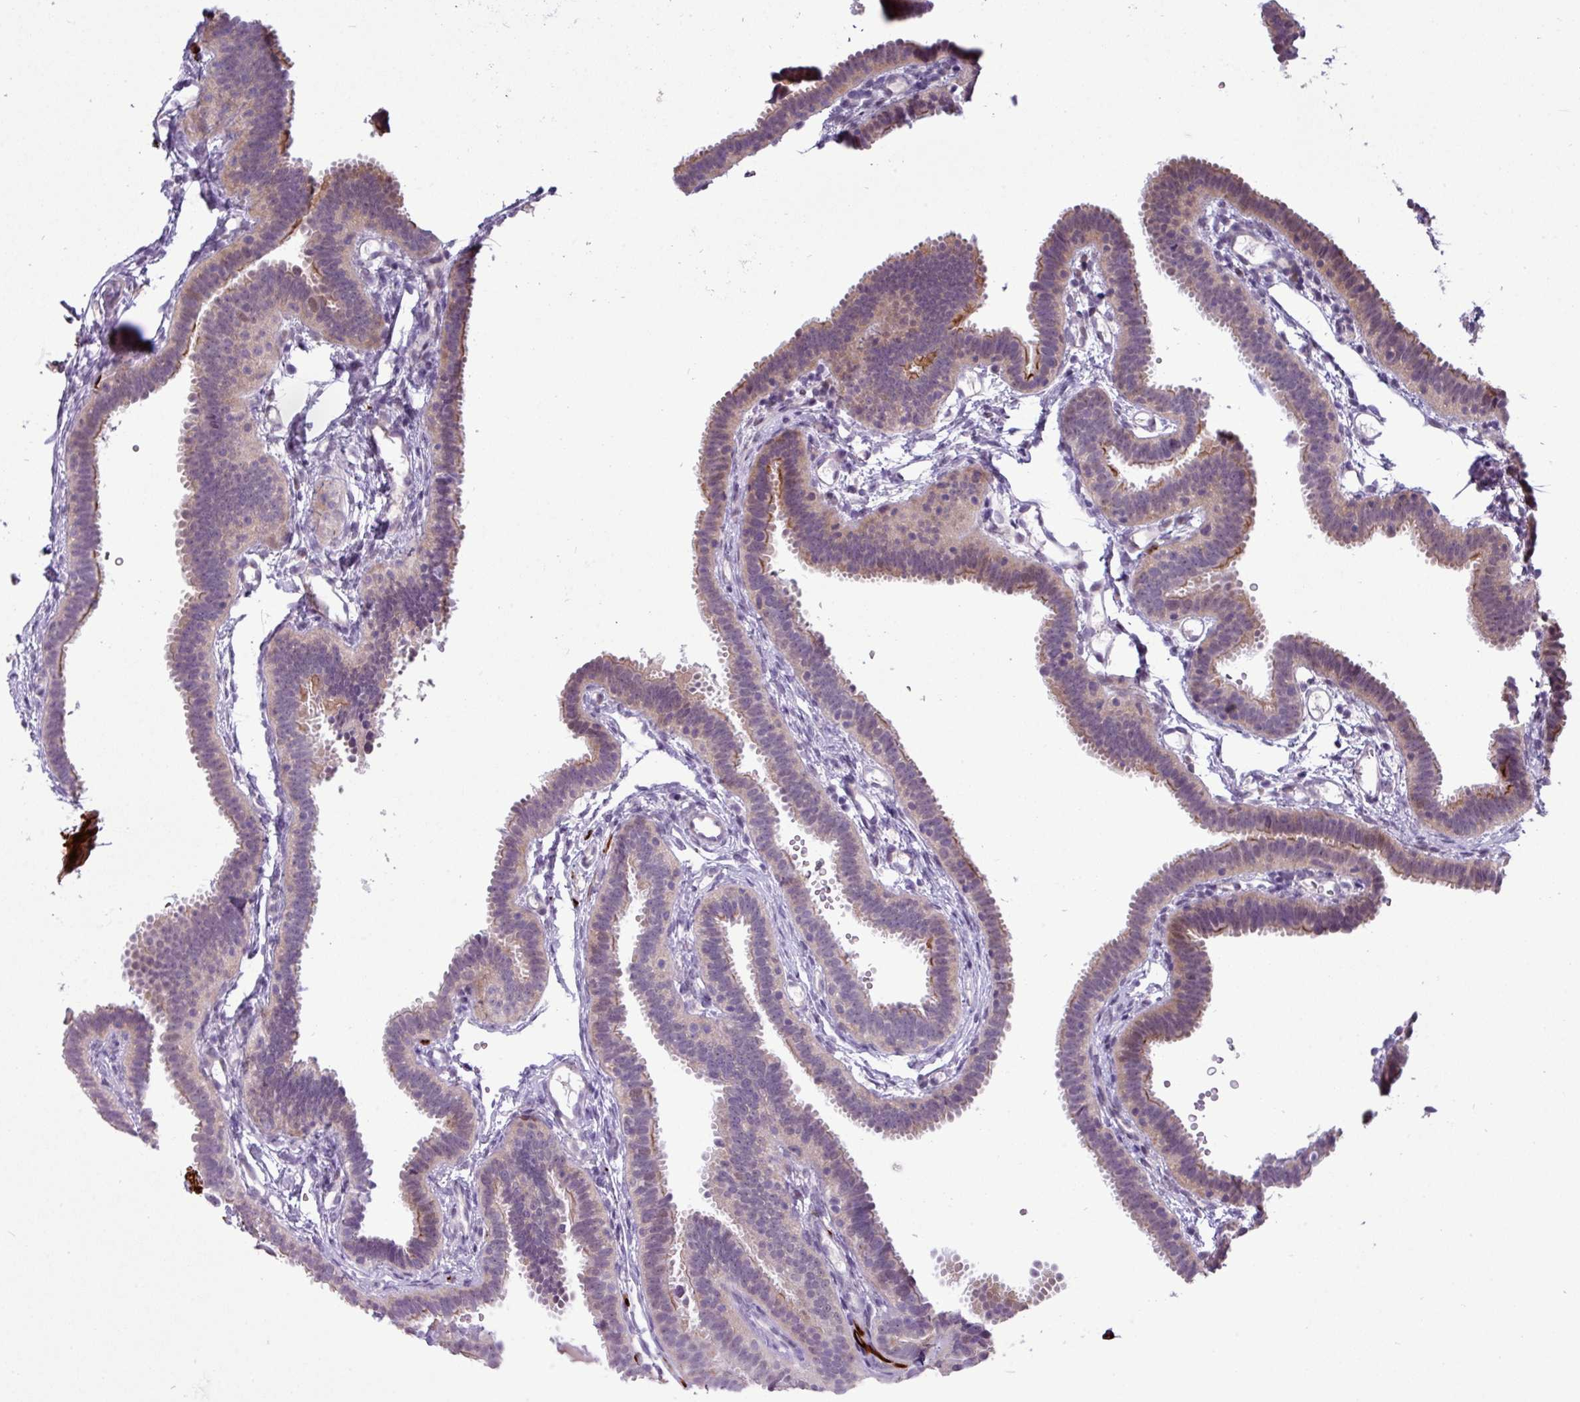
{"staining": {"intensity": "weak", "quantity": "<25%", "location": "cytoplasmic/membranous"}, "tissue": "fallopian tube", "cell_type": "Glandular cells", "image_type": "normal", "snomed": [{"axis": "morphology", "description": "Normal tissue, NOS"}, {"axis": "topography", "description": "Fallopian tube"}], "caption": "Immunohistochemistry image of normal human fallopian tube stained for a protein (brown), which exhibits no positivity in glandular cells. The staining was performed using DAB to visualize the protein expression in brown, while the nuclei were stained in blue with hematoxylin (Magnification: 20x).", "gene": "RIPPLY1", "patient": {"sex": "female", "age": 37}}